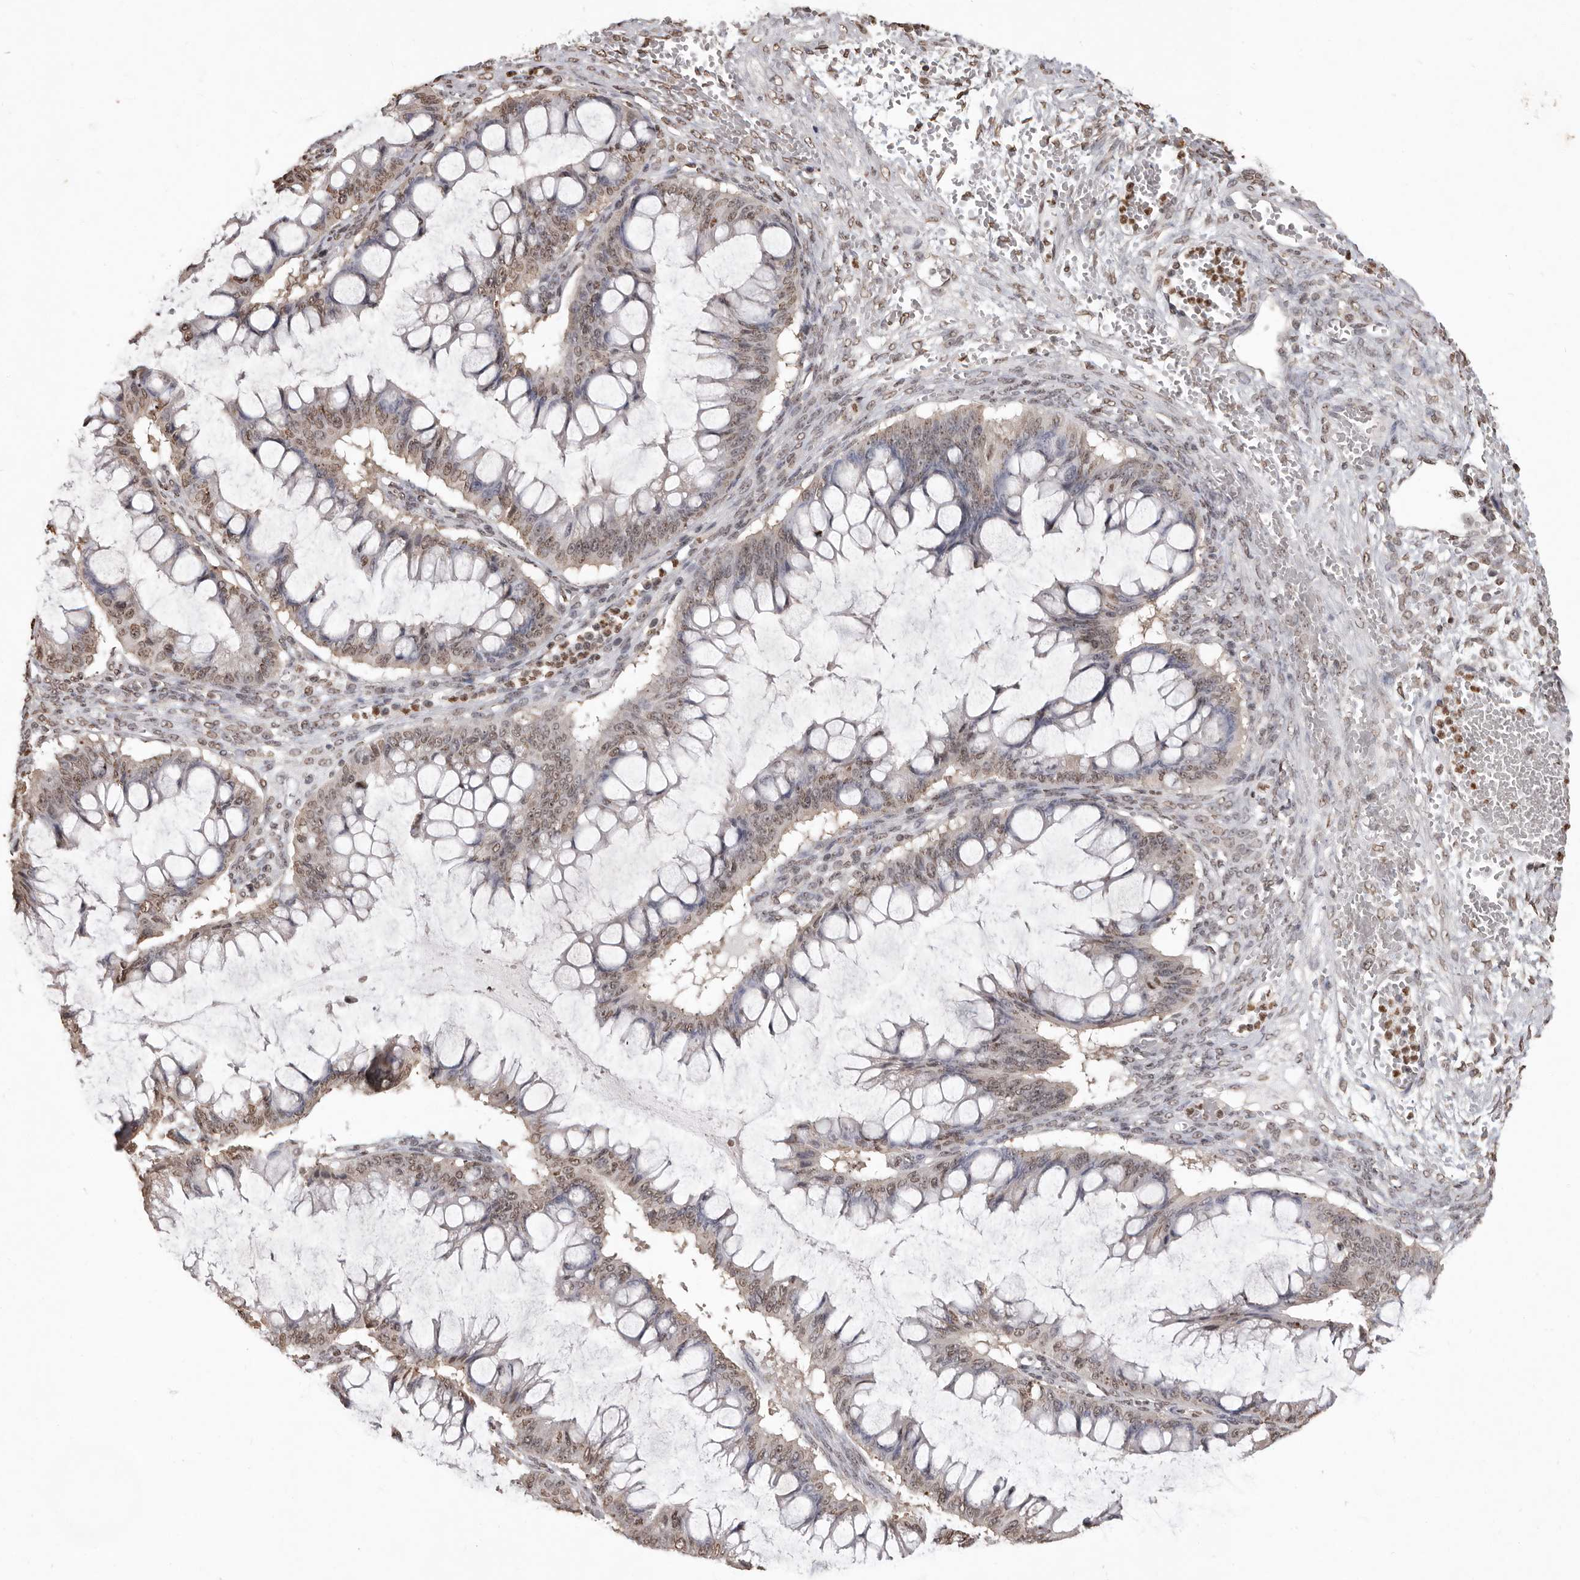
{"staining": {"intensity": "weak", "quantity": ">75%", "location": "nuclear"}, "tissue": "ovarian cancer", "cell_type": "Tumor cells", "image_type": "cancer", "snomed": [{"axis": "morphology", "description": "Cystadenocarcinoma, mucinous, NOS"}, {"axis": "topography", "description": "Ovary"}], "caption": "Mucinous cystadenocarcinoma (ovarian) stained with a brown dye reveals weak nuclear positive staining in about >75% of tumor cells.", "gene": "WDR45", "patient": {"sex": "female", "age": 73}}